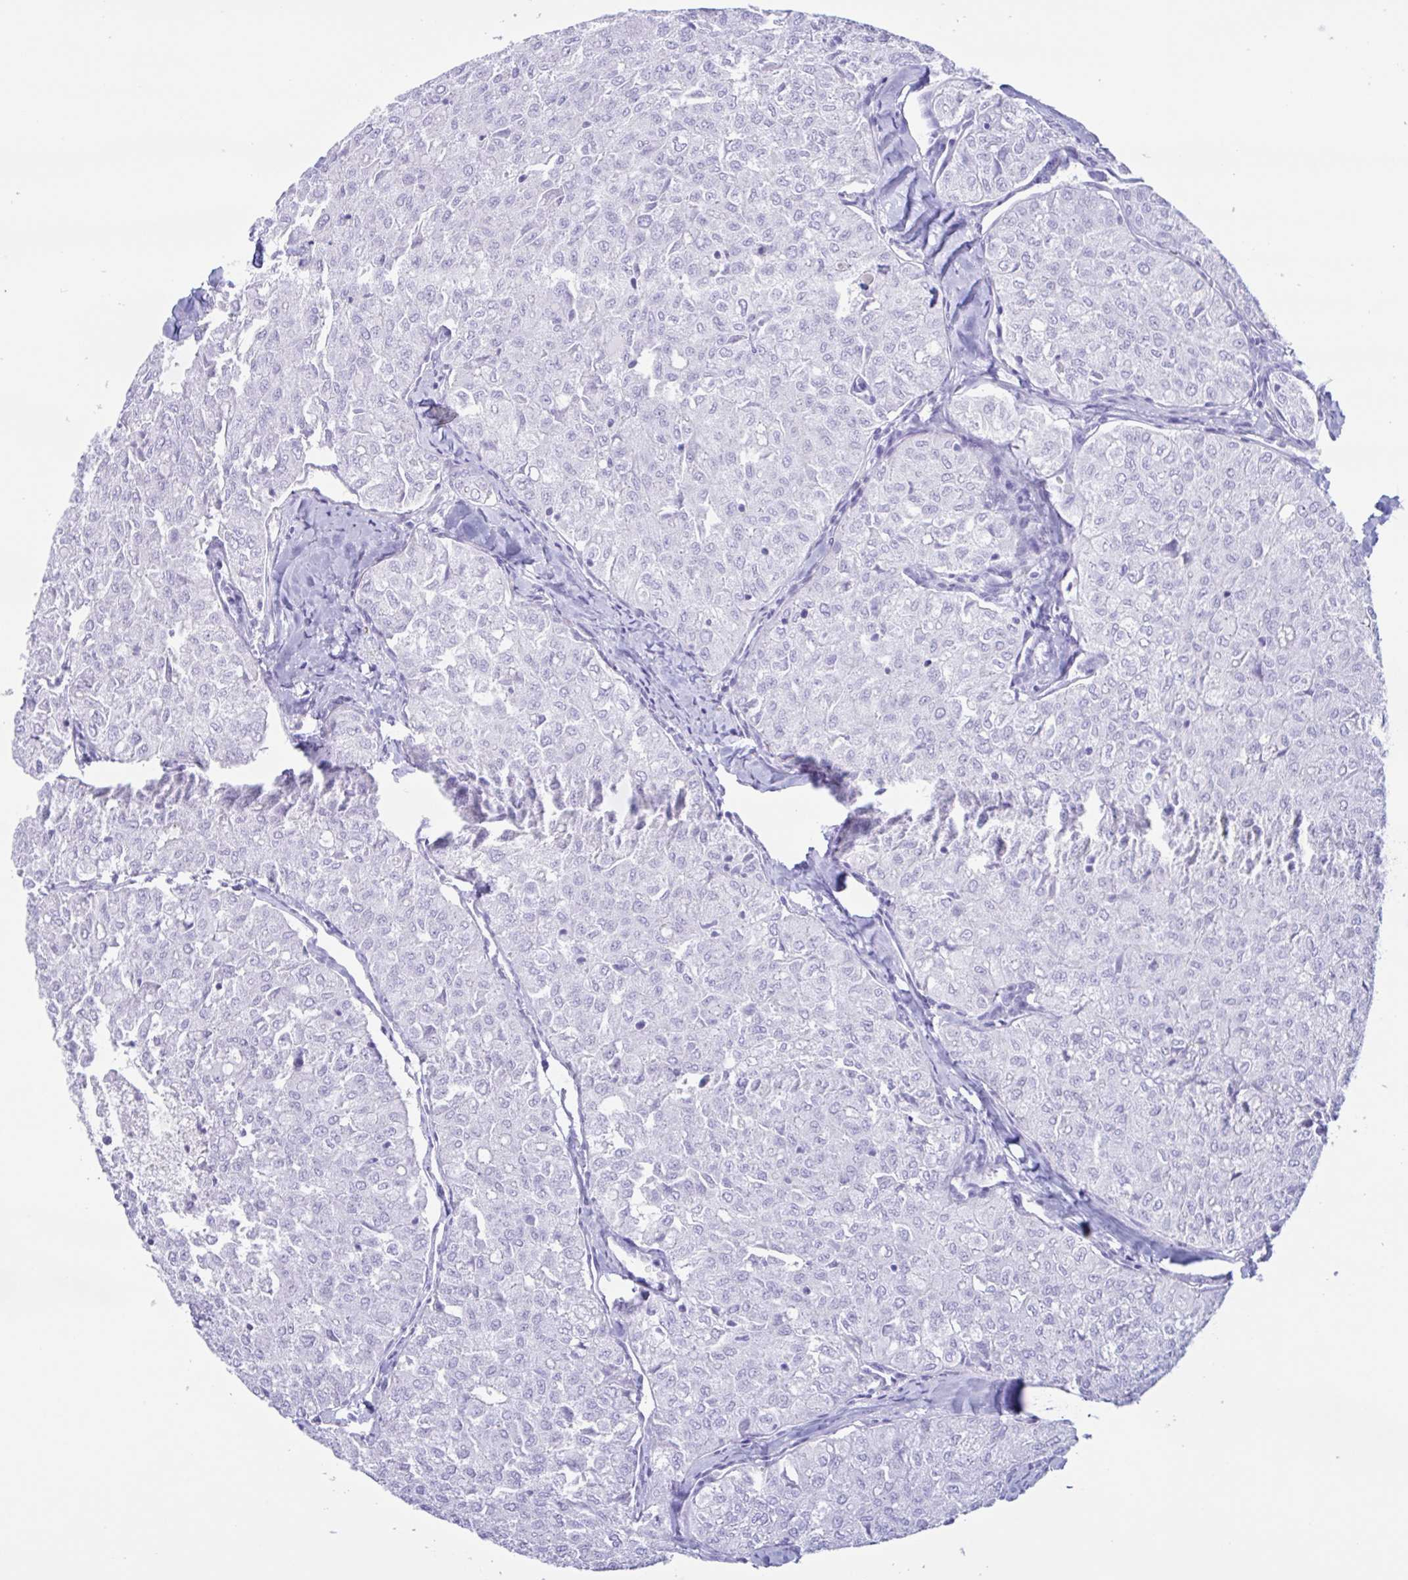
{"staining": {"intensity": "negative", "quantity": "none", "location": "none"}, "tissue": "thyroid cancer", "cell_type": "Tumor cells", "image_type": "cancer", "snomed": [{"axis": "morphology", "description": "Follicular adenoma carcinoma, NOS"}, {"axis": "topography", "description": "Thyroid gland"}], "caption": "This is a image of immunohistochemistry (IHC) staining of thyroid cancer (follicular adenoma carcinoma), which shows no staining in tumor cells.", "gene": "ZNF850", "patient": {"sex": "male", "age": 75}}